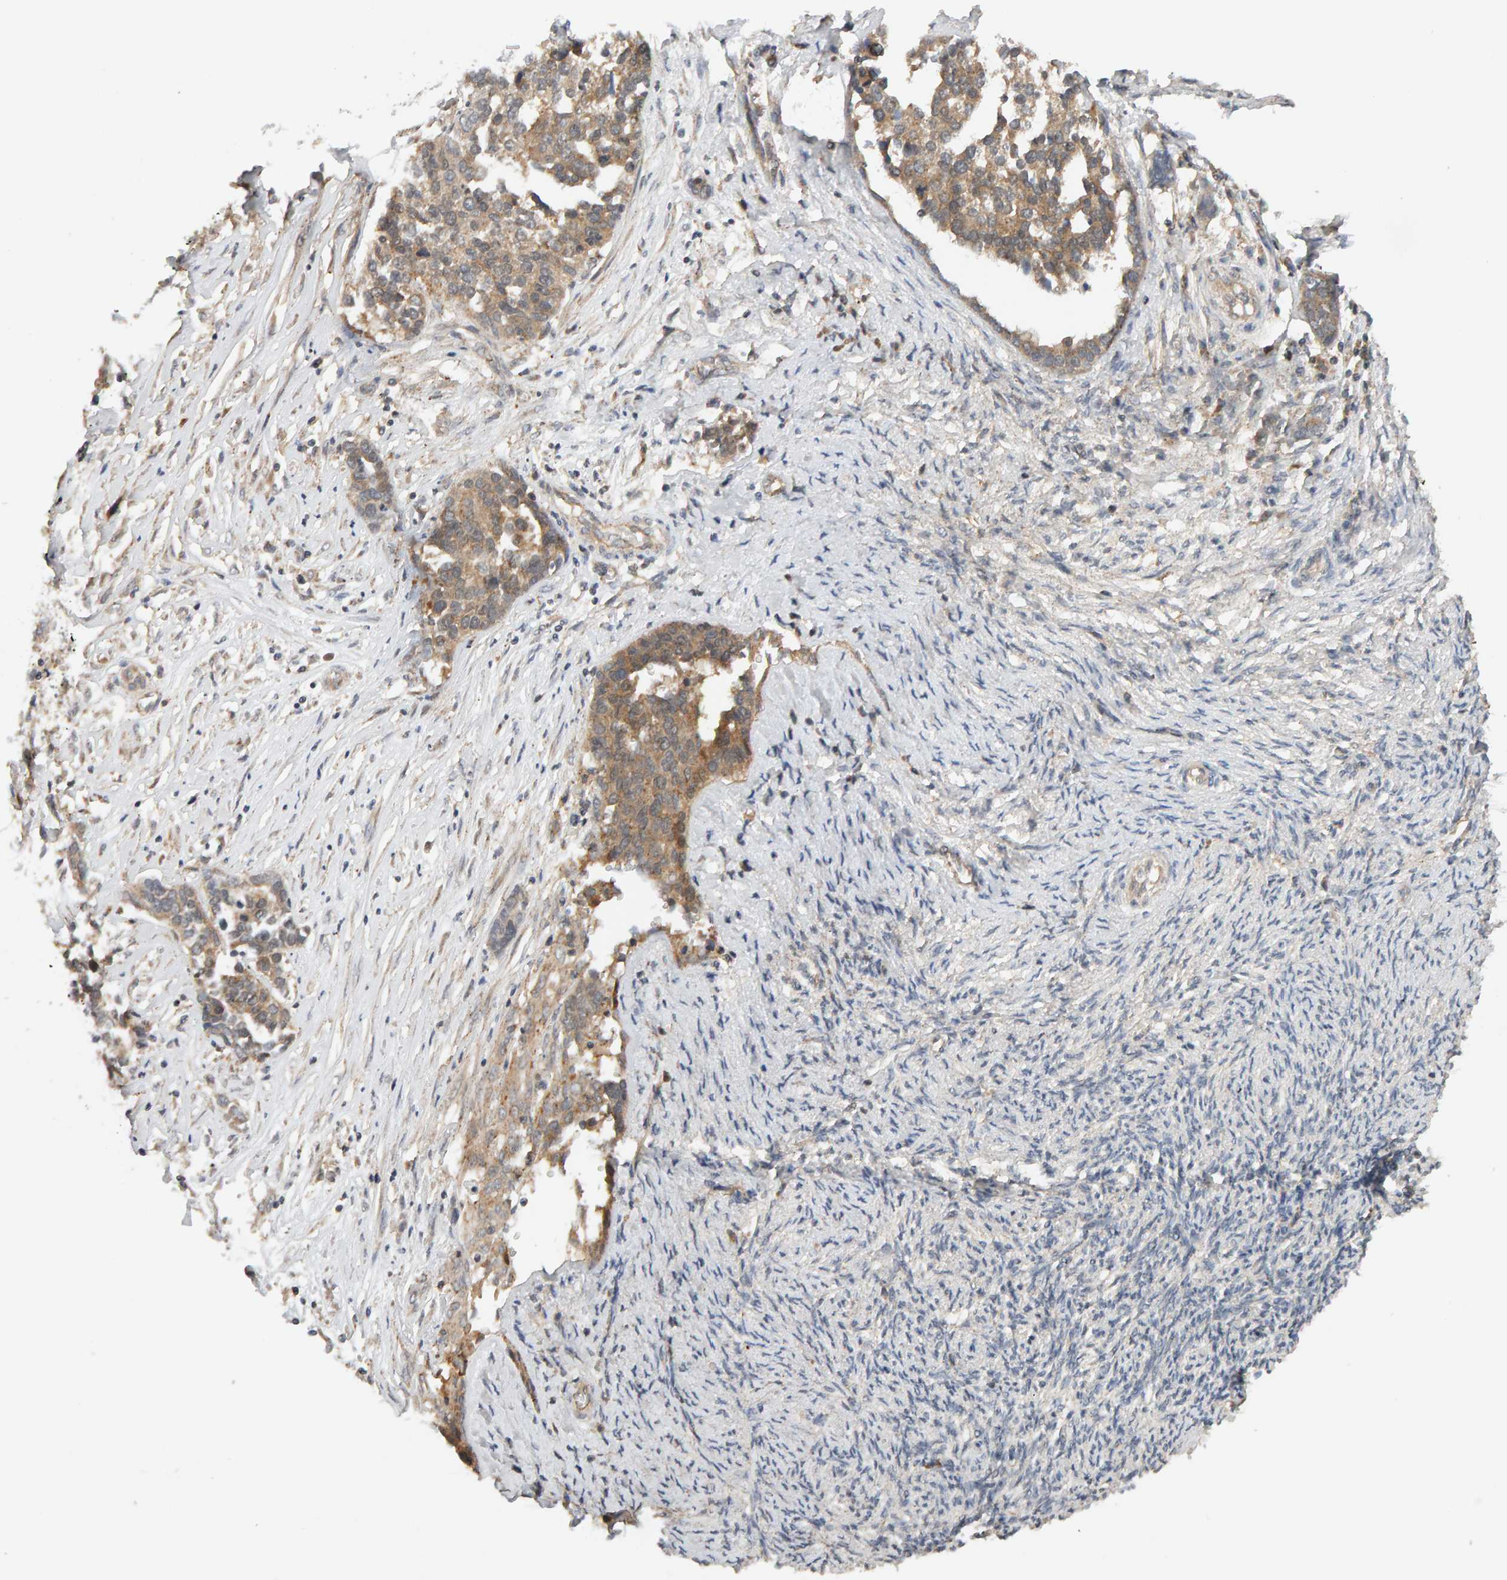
{"staining": {"intensity": "weak", "quantity": ">75%", "location": "cytoplasmic/membranous"}, "tissue": "ovarian cancer", "cell_type": "Tumor cells", "image_type": "cancer", "snomed": [{"axis": "morphology", "description": "Cystadenocarcinoma, serous, NOS"}, {"axis": "topography", "description": "Ovary"}], "caption": "Protein positivity by immunohistochemistry reveals weak cytoplasmic/membranous staining in about >75% of tumor cells in ovarian serous cystadenocarcinoma.", "gene": "DNAJC7", "patient": {"sex": "female", "age": 44}}